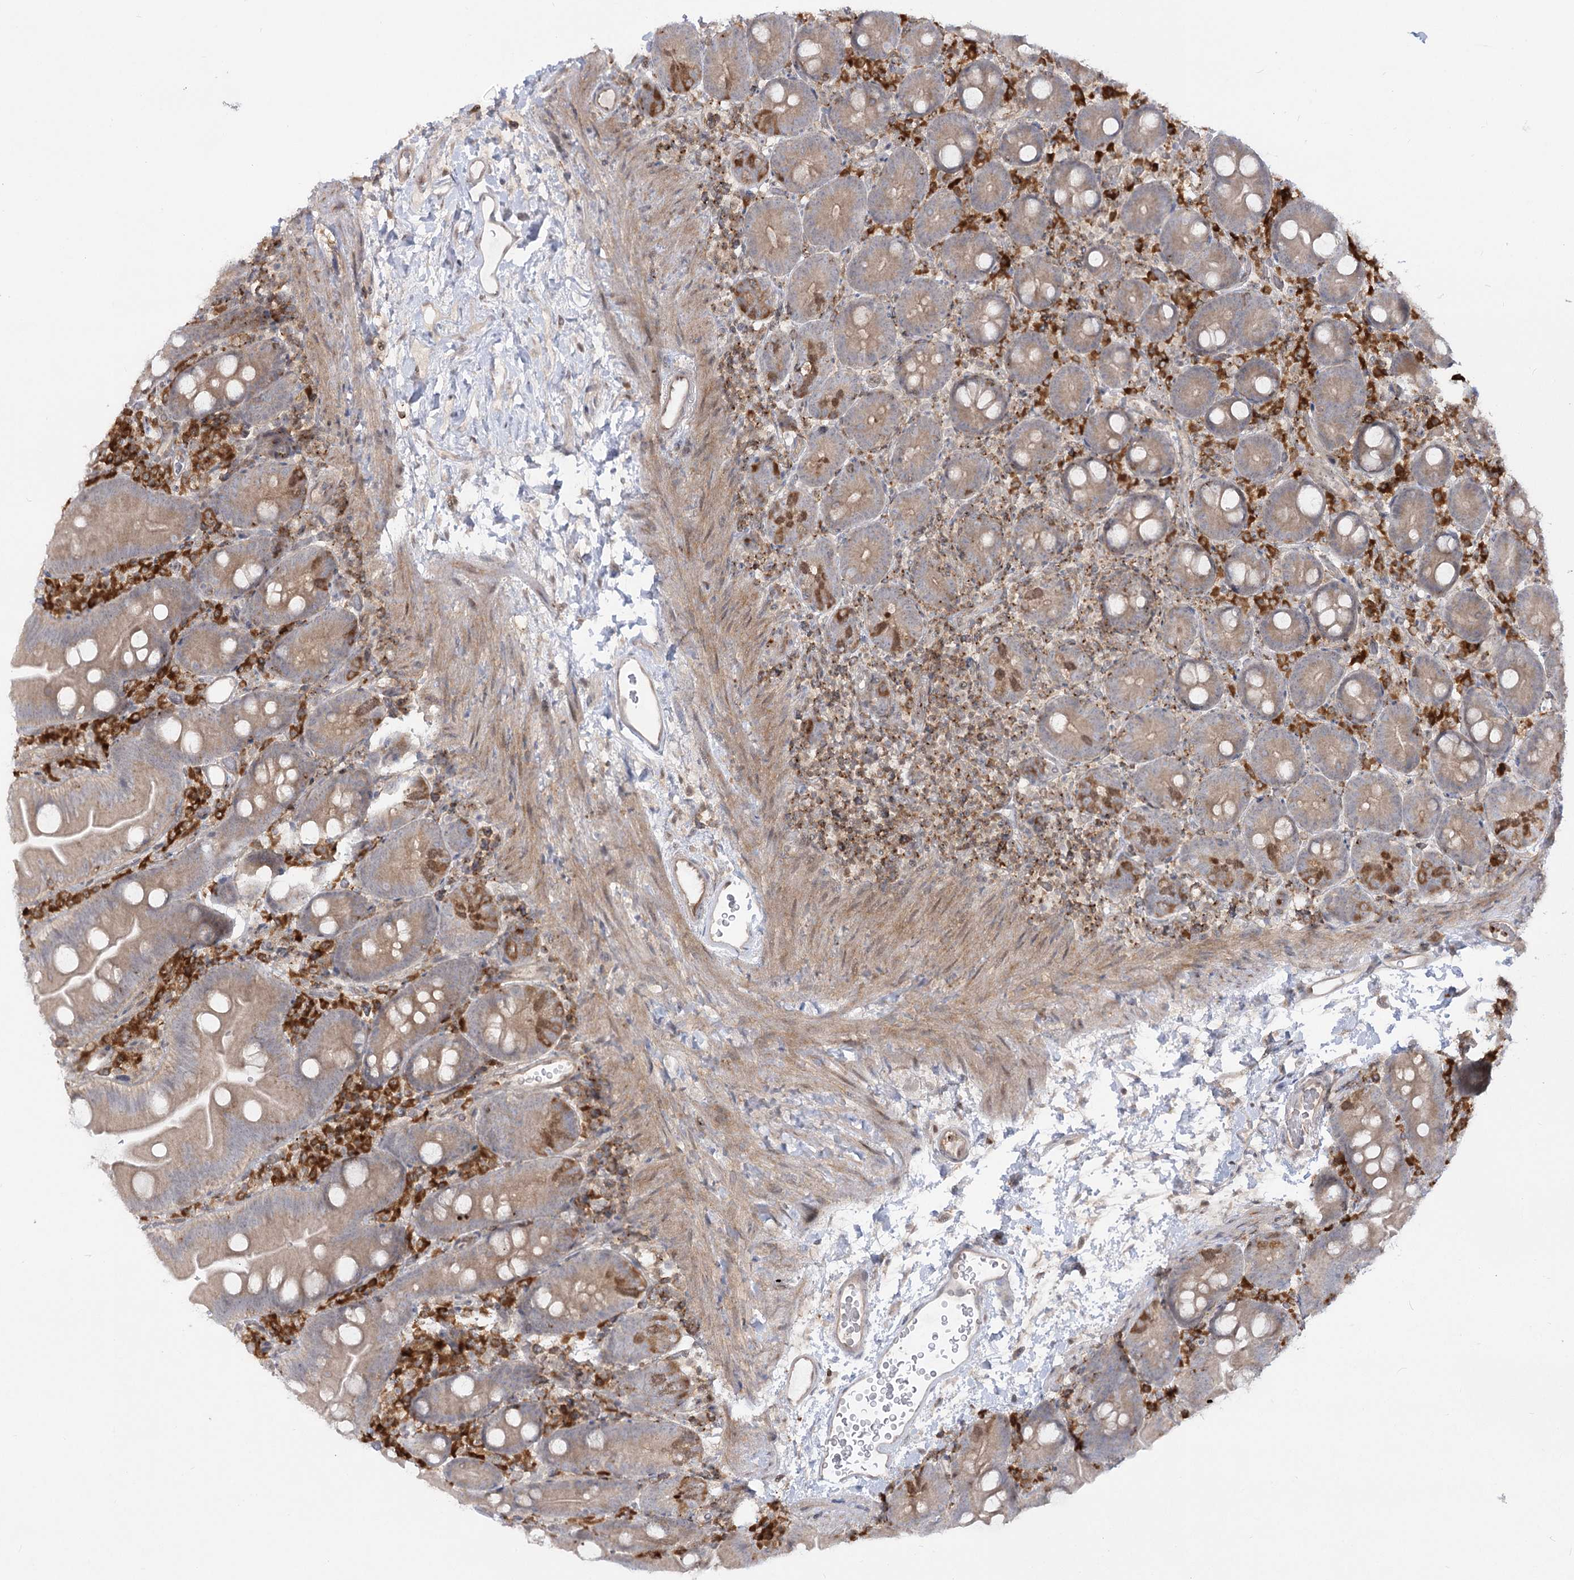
{"staining": {"intensity": "moderate", "quantity": "<25%", "location": "cytoplasmic/membranous"}, "tissue": "small intestine", "cell_type": "Glandular cells", "image_type": "normal", "snomed": [{"axis": "morphology", "description": "Normal tissue, NOS"}, {"axis": "topography", "description": "Small intestine"}], "caption": "A brown stain highlights moderate cytoplasmic/membranous staining of a protein in glandular cells of benign small intestine. (brown staining indicates protein expression, while blue staining denotes nuclei).", "gene": "SYTL1", "patient": {"sex": "female", "age": 68}}